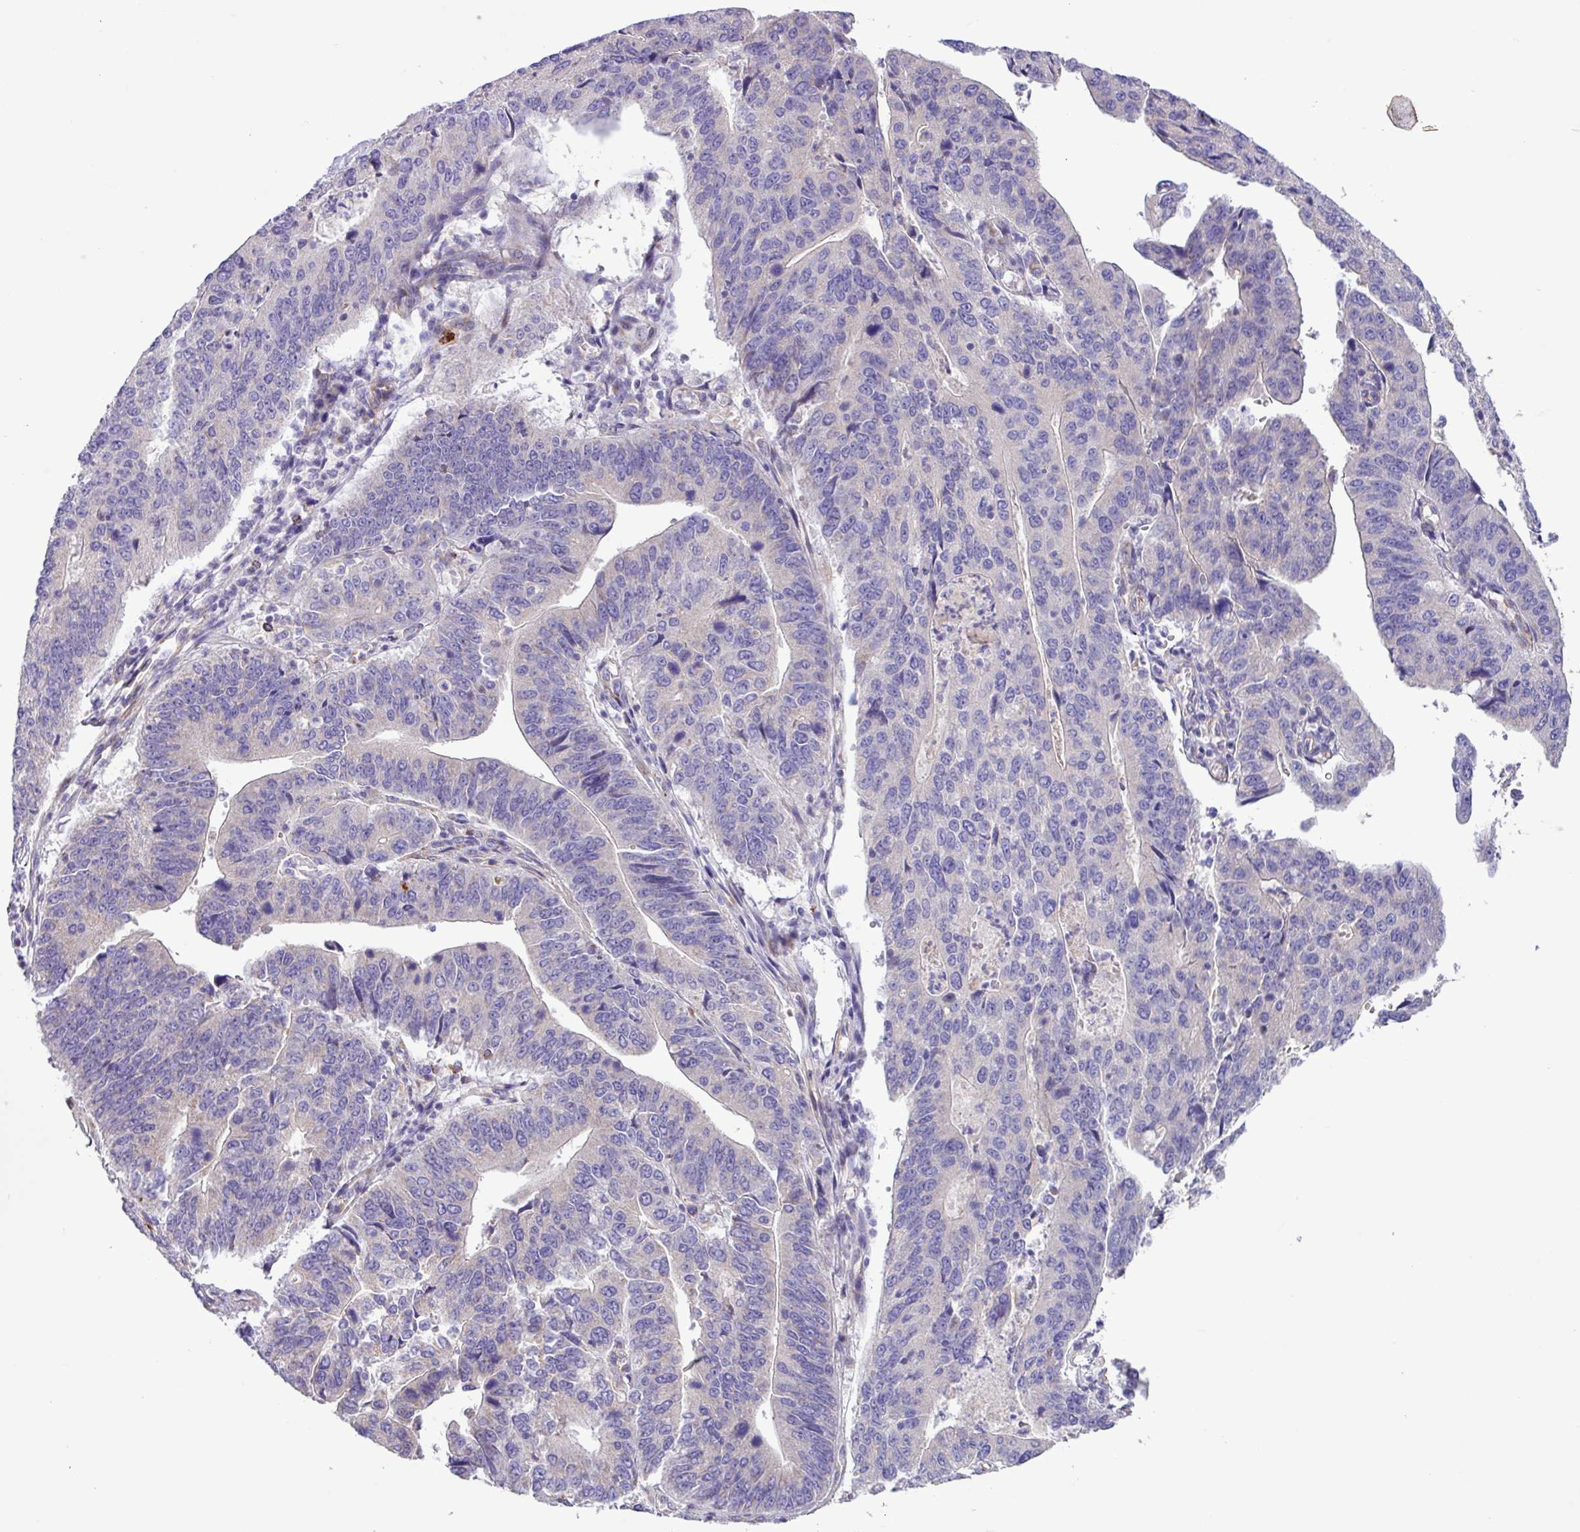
{"staining": {"intensity": "negative", "quantity": "none", "location": "none"}, "tissue": "stomach cancer", "cell_type": "Tumor cells", "image_type": "cancer", "snomed": [{"axis": "morphology", "description": "Adenocarcinoma, NOS"}, {"axis": "topography", "description": "Stomach"}], "caption": "The micrograph displays no staining of tumor cells in stomach cancer.", "gene": "MRM2", "patient": {"sex": "male", "age": 59}}